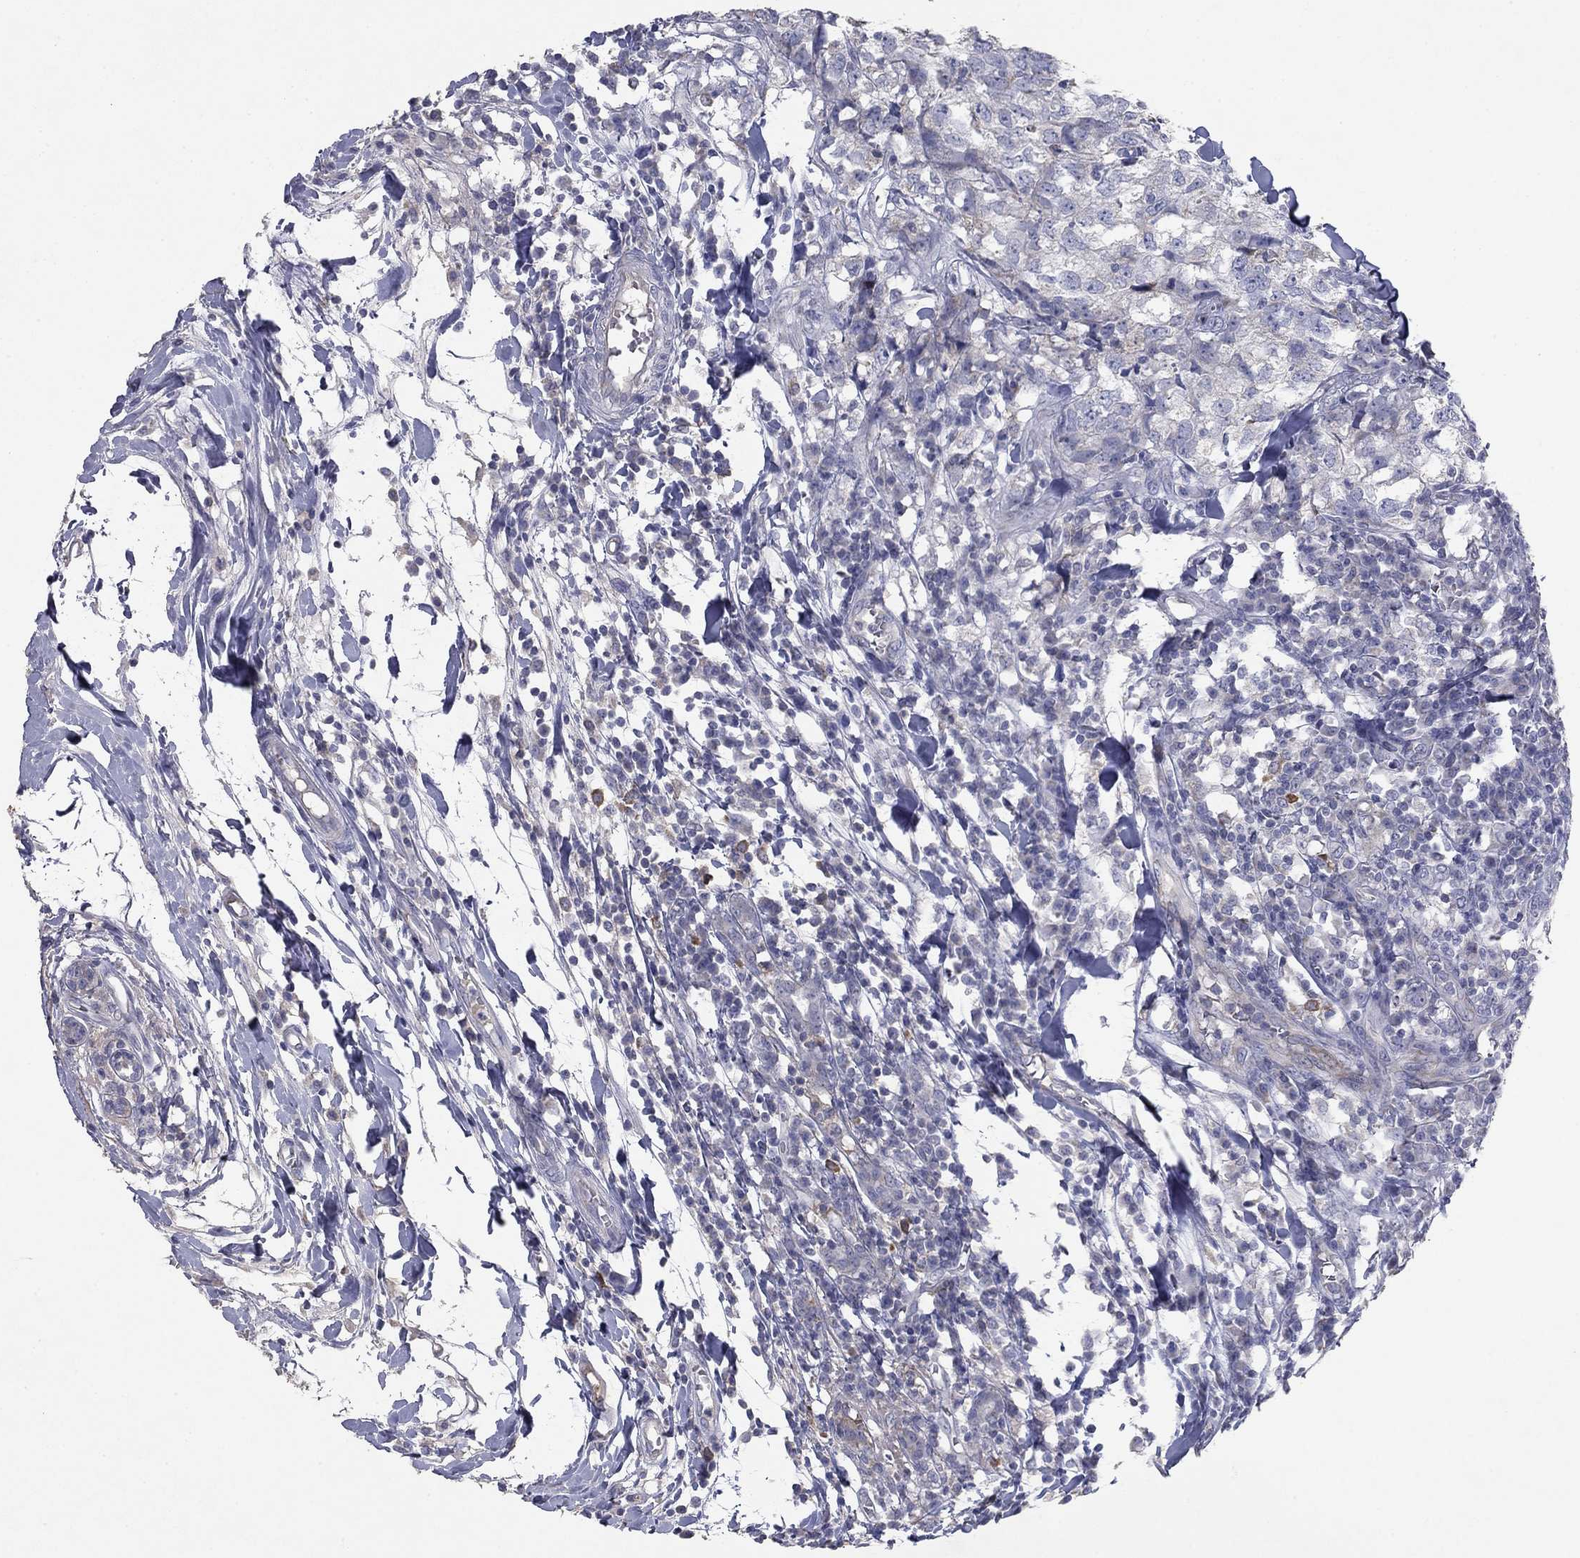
{"staining": {"intensity": "negative", "quantity": "none", "location": "none"}, "tissue": "breast cancer", "cell_type": "Tumor cells", "image_type": "cancer", "snomed": [{"axis": "morphology", "description": "Duct carcinoma"}, {"axis": "topography", "description": "Breast"}], "caption": "Tumor cells show no significant protein expression in breast invasive ductal carcinoma.", "gene": "PTGDS", "patient": {"sex": "female", "age": 30}}